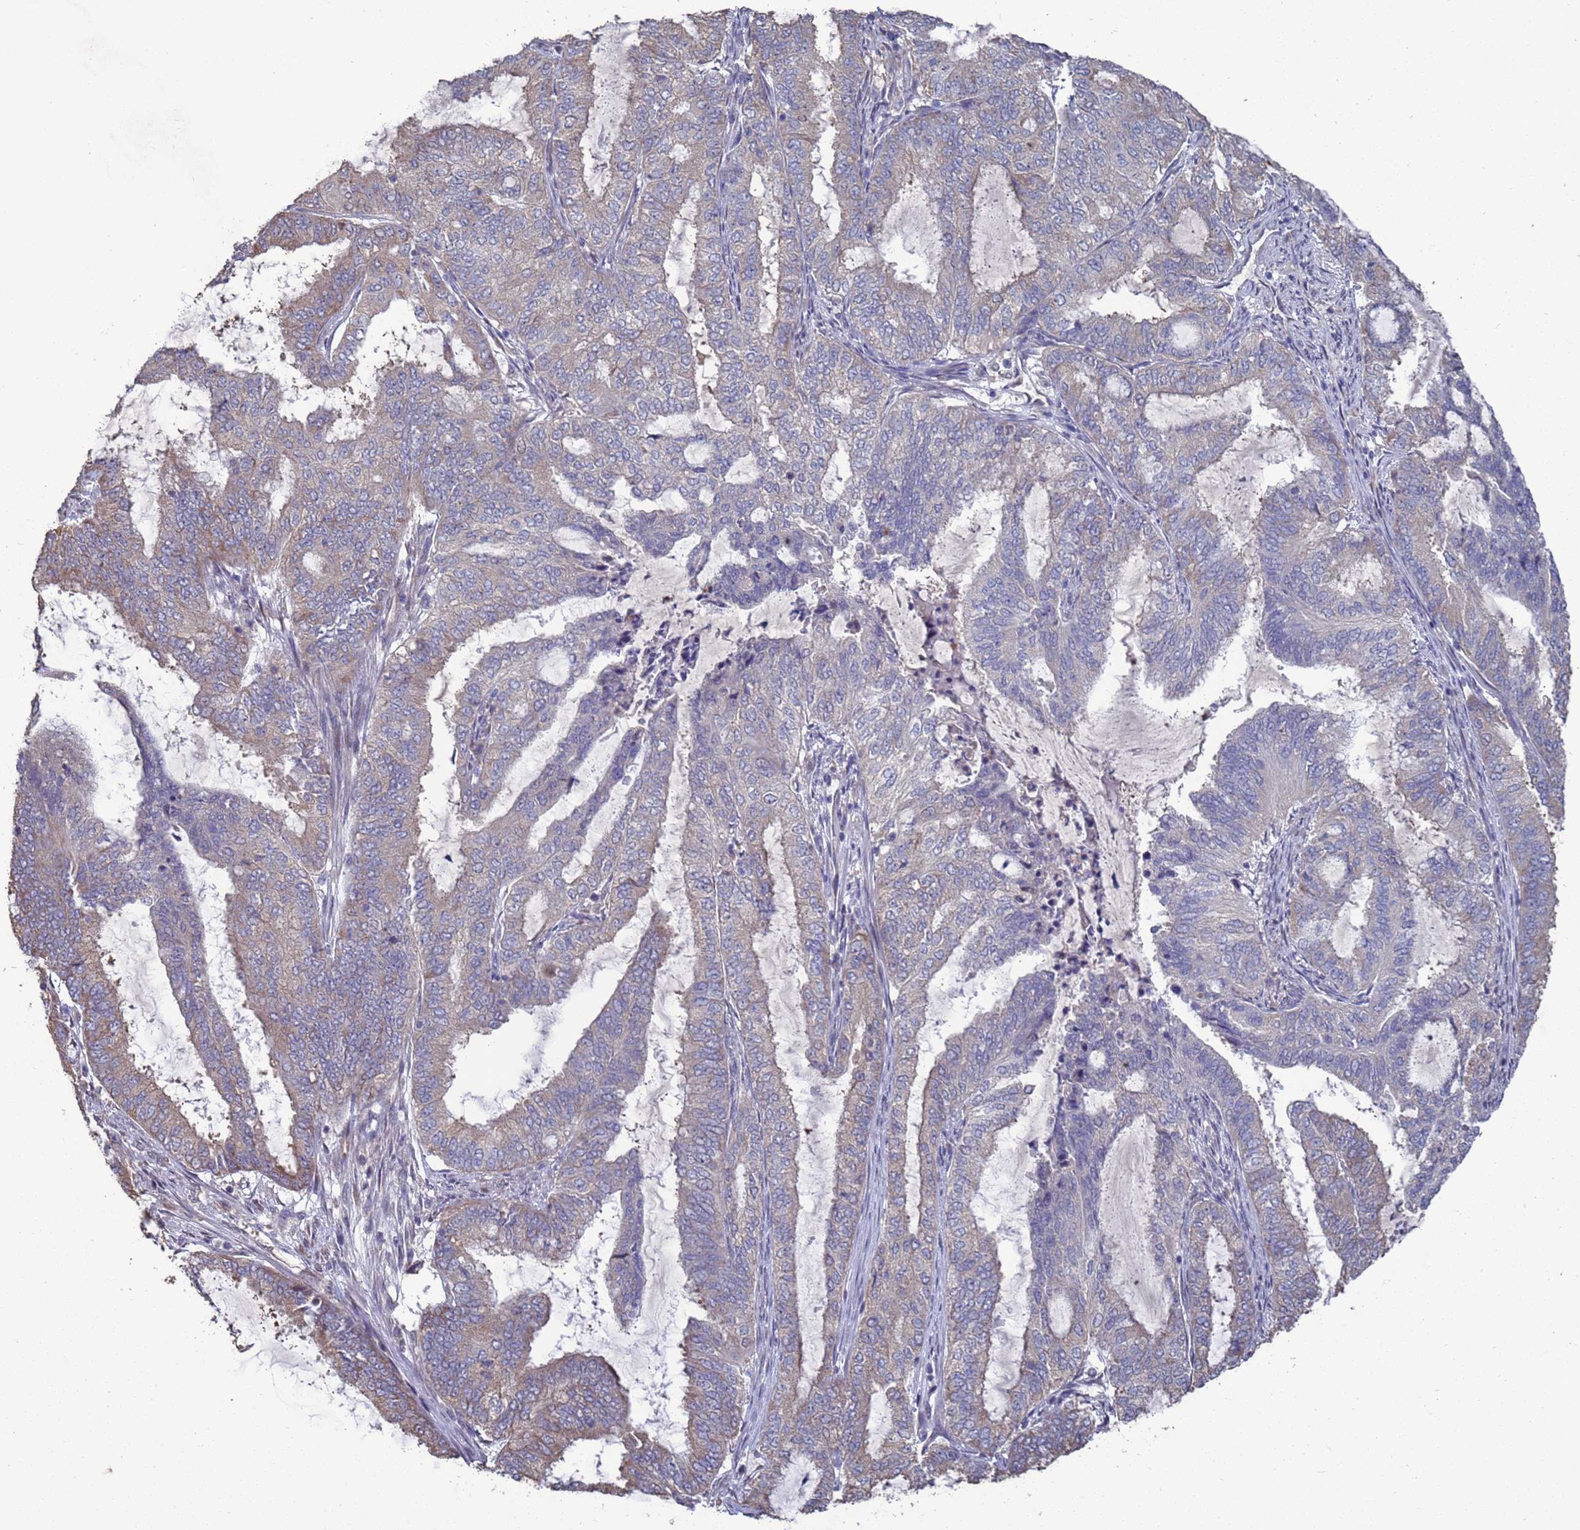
{"staining": {"intensity": "weak", "quantity": "25%-75%", "location": "cytoplasmic/membranous"}, "tissue": "endometrial cancer", "cell_type": "Tumor cells", "image_type": "cancer", "snomed": [{"axis": "morphology", "description": "Adenocarcinoma, NOS"}, {"axis": "topography", "description": "Endometrium"}], "caption": "The histopathology image reveals immunohistochemical staining of endometrial cancer. There is weak cytoplasmic/membranous expression is seen in approximately 25%-75% of tumor cells.", "gene": "CFAP119", "patient": {"sex": "female", "age": 51}}